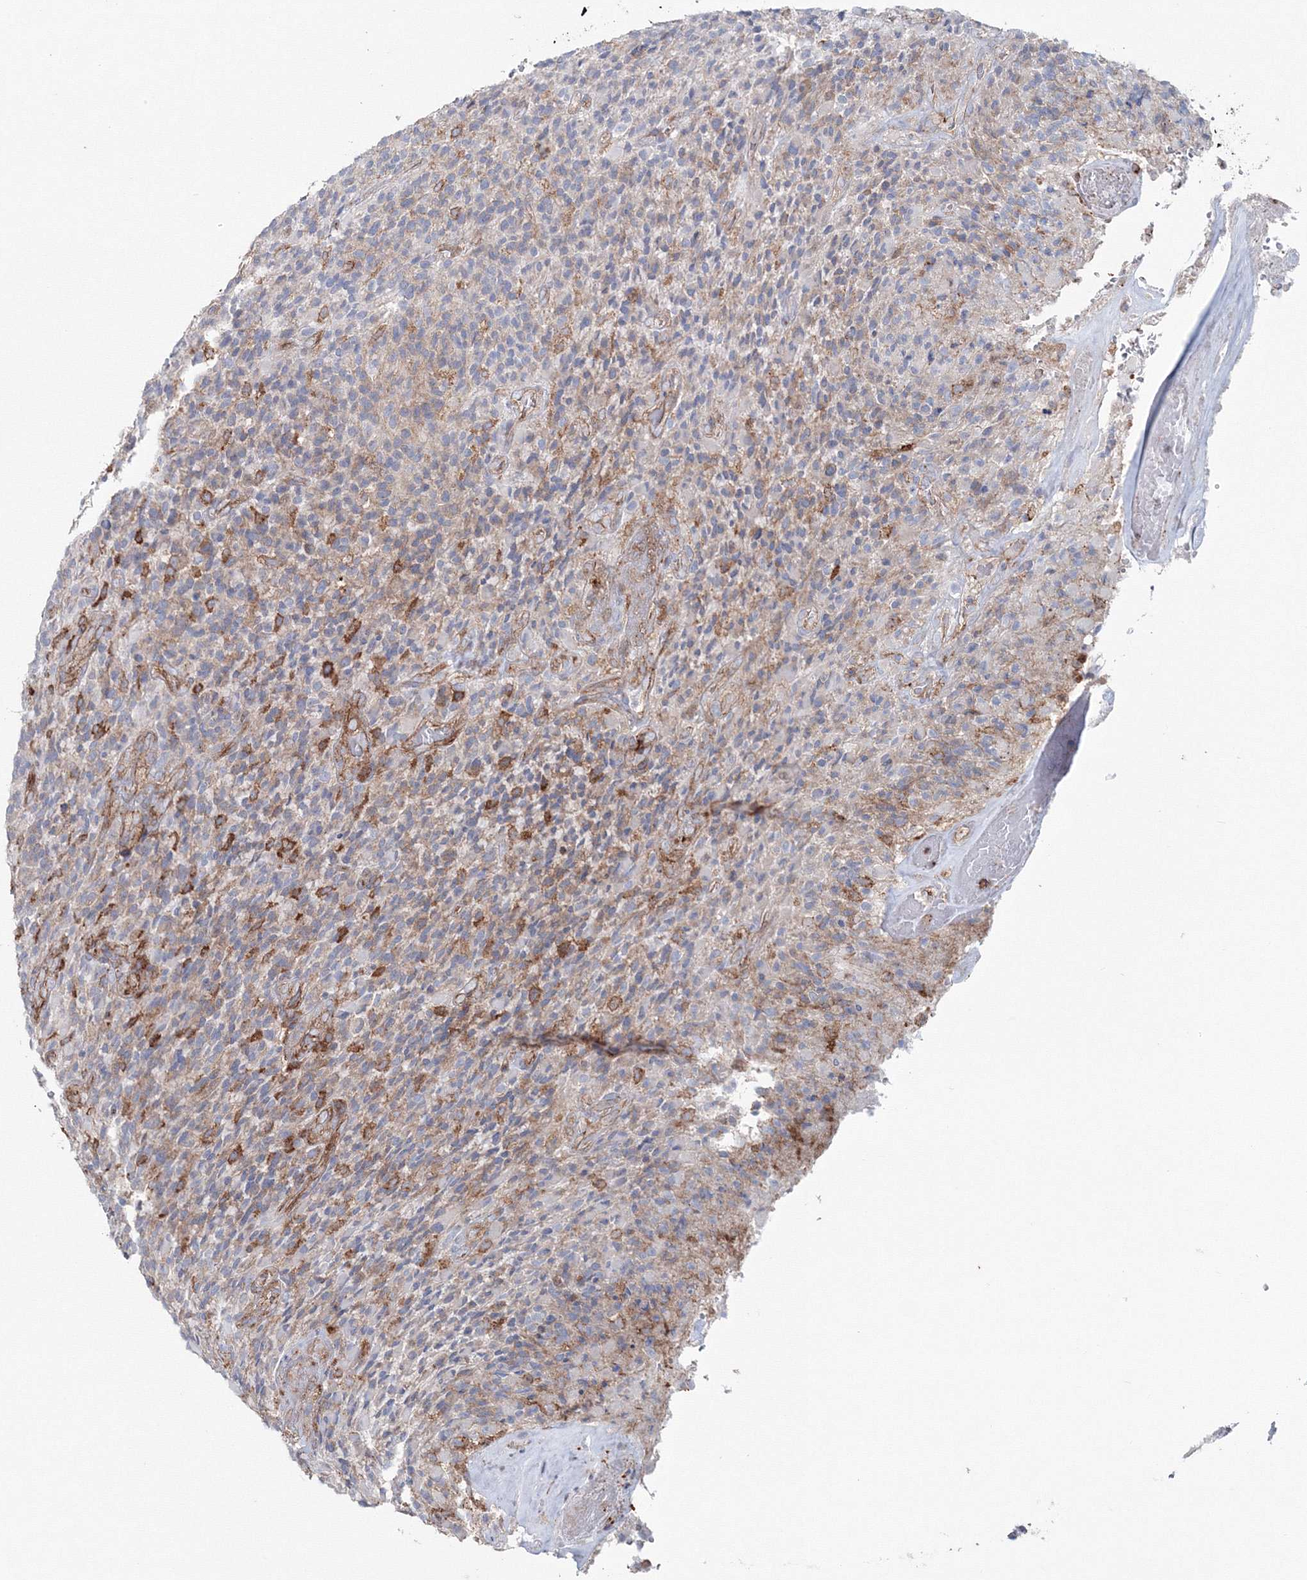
{"staining": {"intensity": "negative", "quantity": "none", "location": "none"}, "tissue": "glioma", "cell_type": "Tumor cells", "image_type": "cancer", "snomed": [{"axis": "morphology", "description": "Glioma, malignant, High grade"}, {"axis": "topography", "description": "Brain"}], "caption": "The photomicrograph exhibits no significant positivity in tumor cells of glioma.", "gene": "GGA2", "patient": {"sex": "male", "age": 71}}